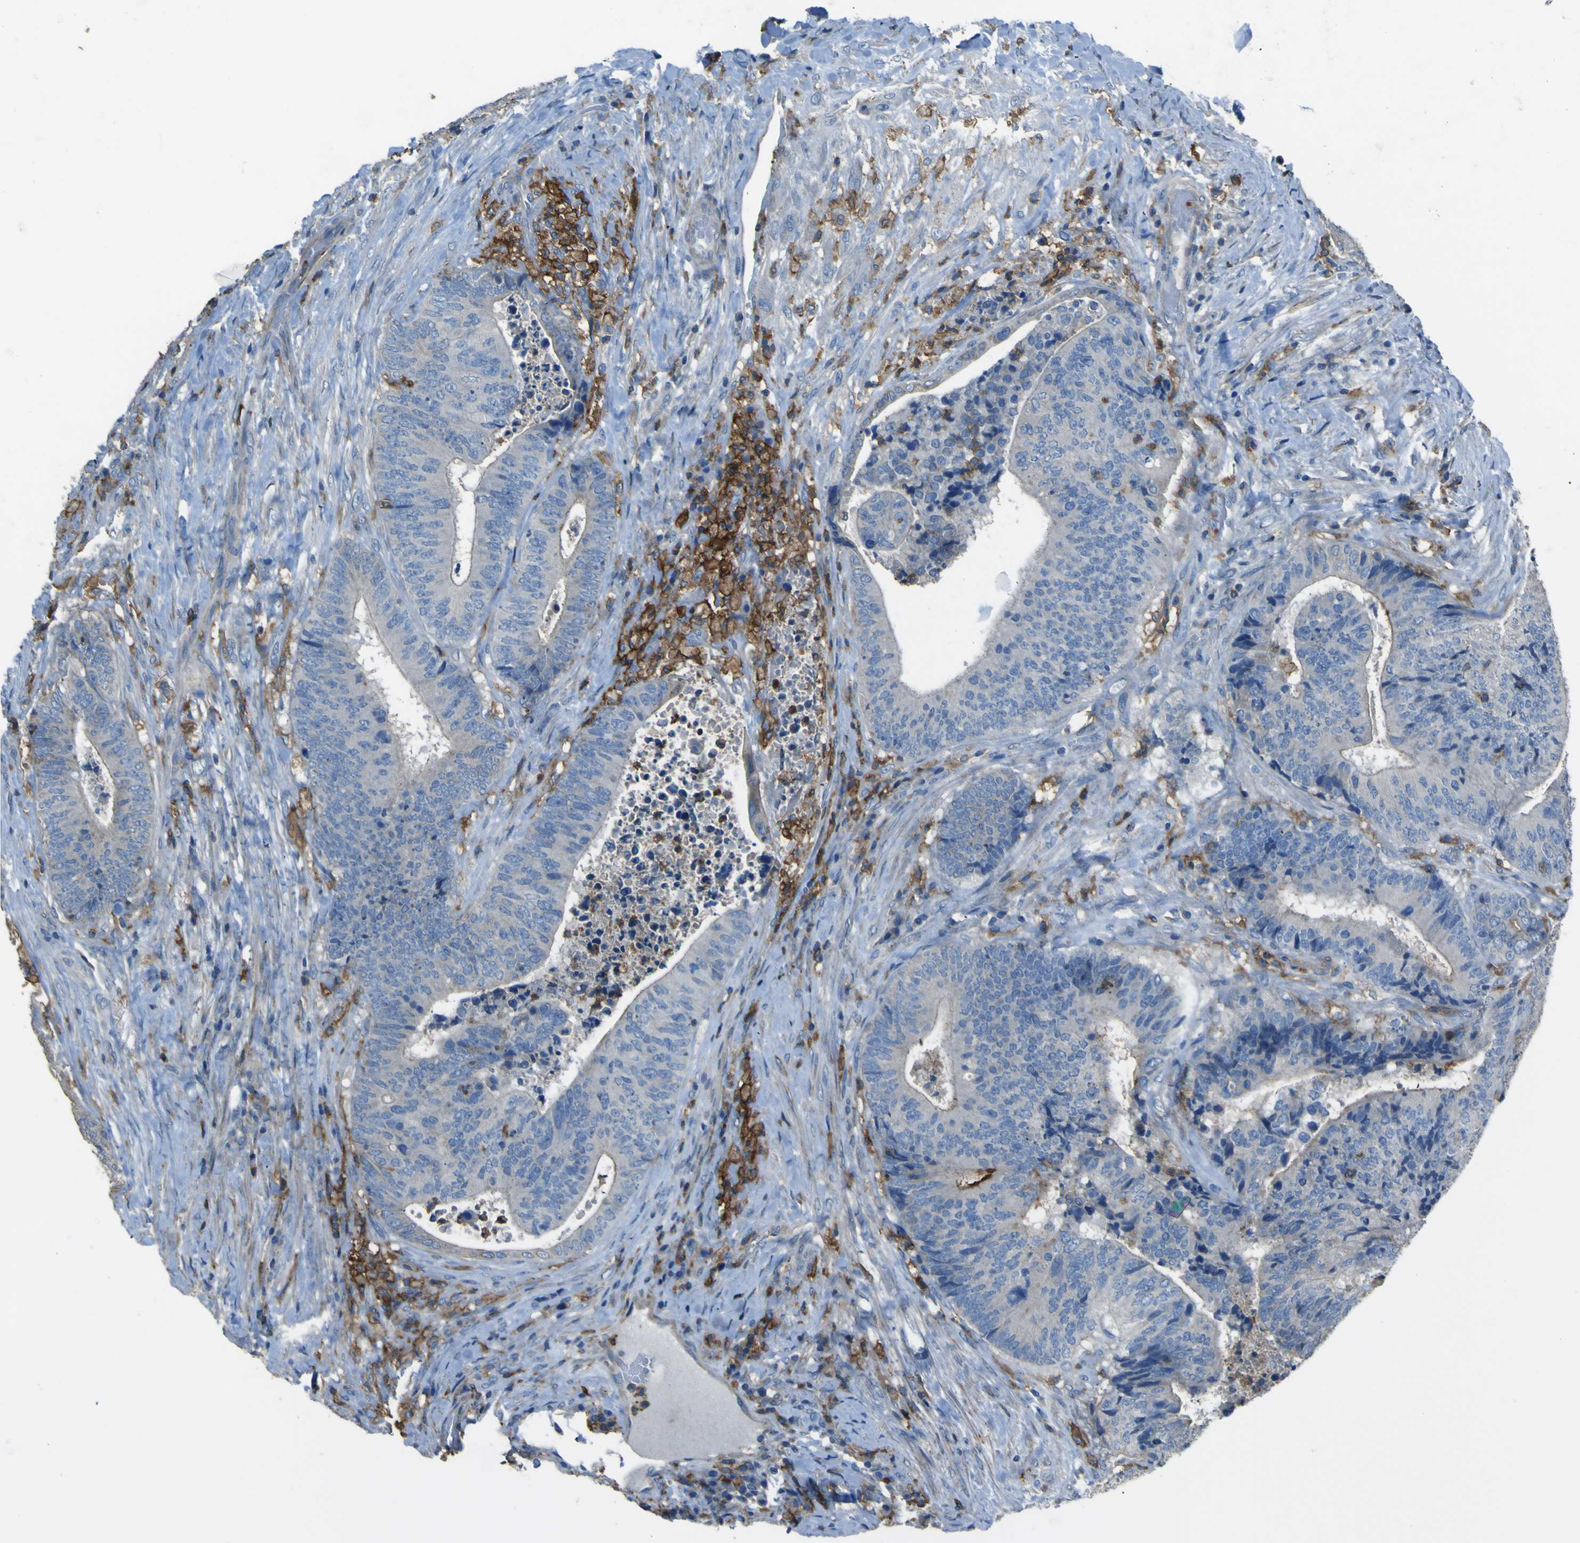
{"staining": {"intensity": "negative", "quantity": "none", "location": "none"}, "tissue": "colorectal cancer", "cell_type": "Tumor cells", "image_type": "cancer", "snomed": [{"axis": "morphology", "description": "Adenocarcinoma, NOS"}, {"axis": "topography", "description": "Rectum"}], "caption": "Tumor cells show no significant protein expression in colorectal cancer (adenocarcinoma).", "gene": "LAIR1", "patient": {"sex": "male", "age": 72}}